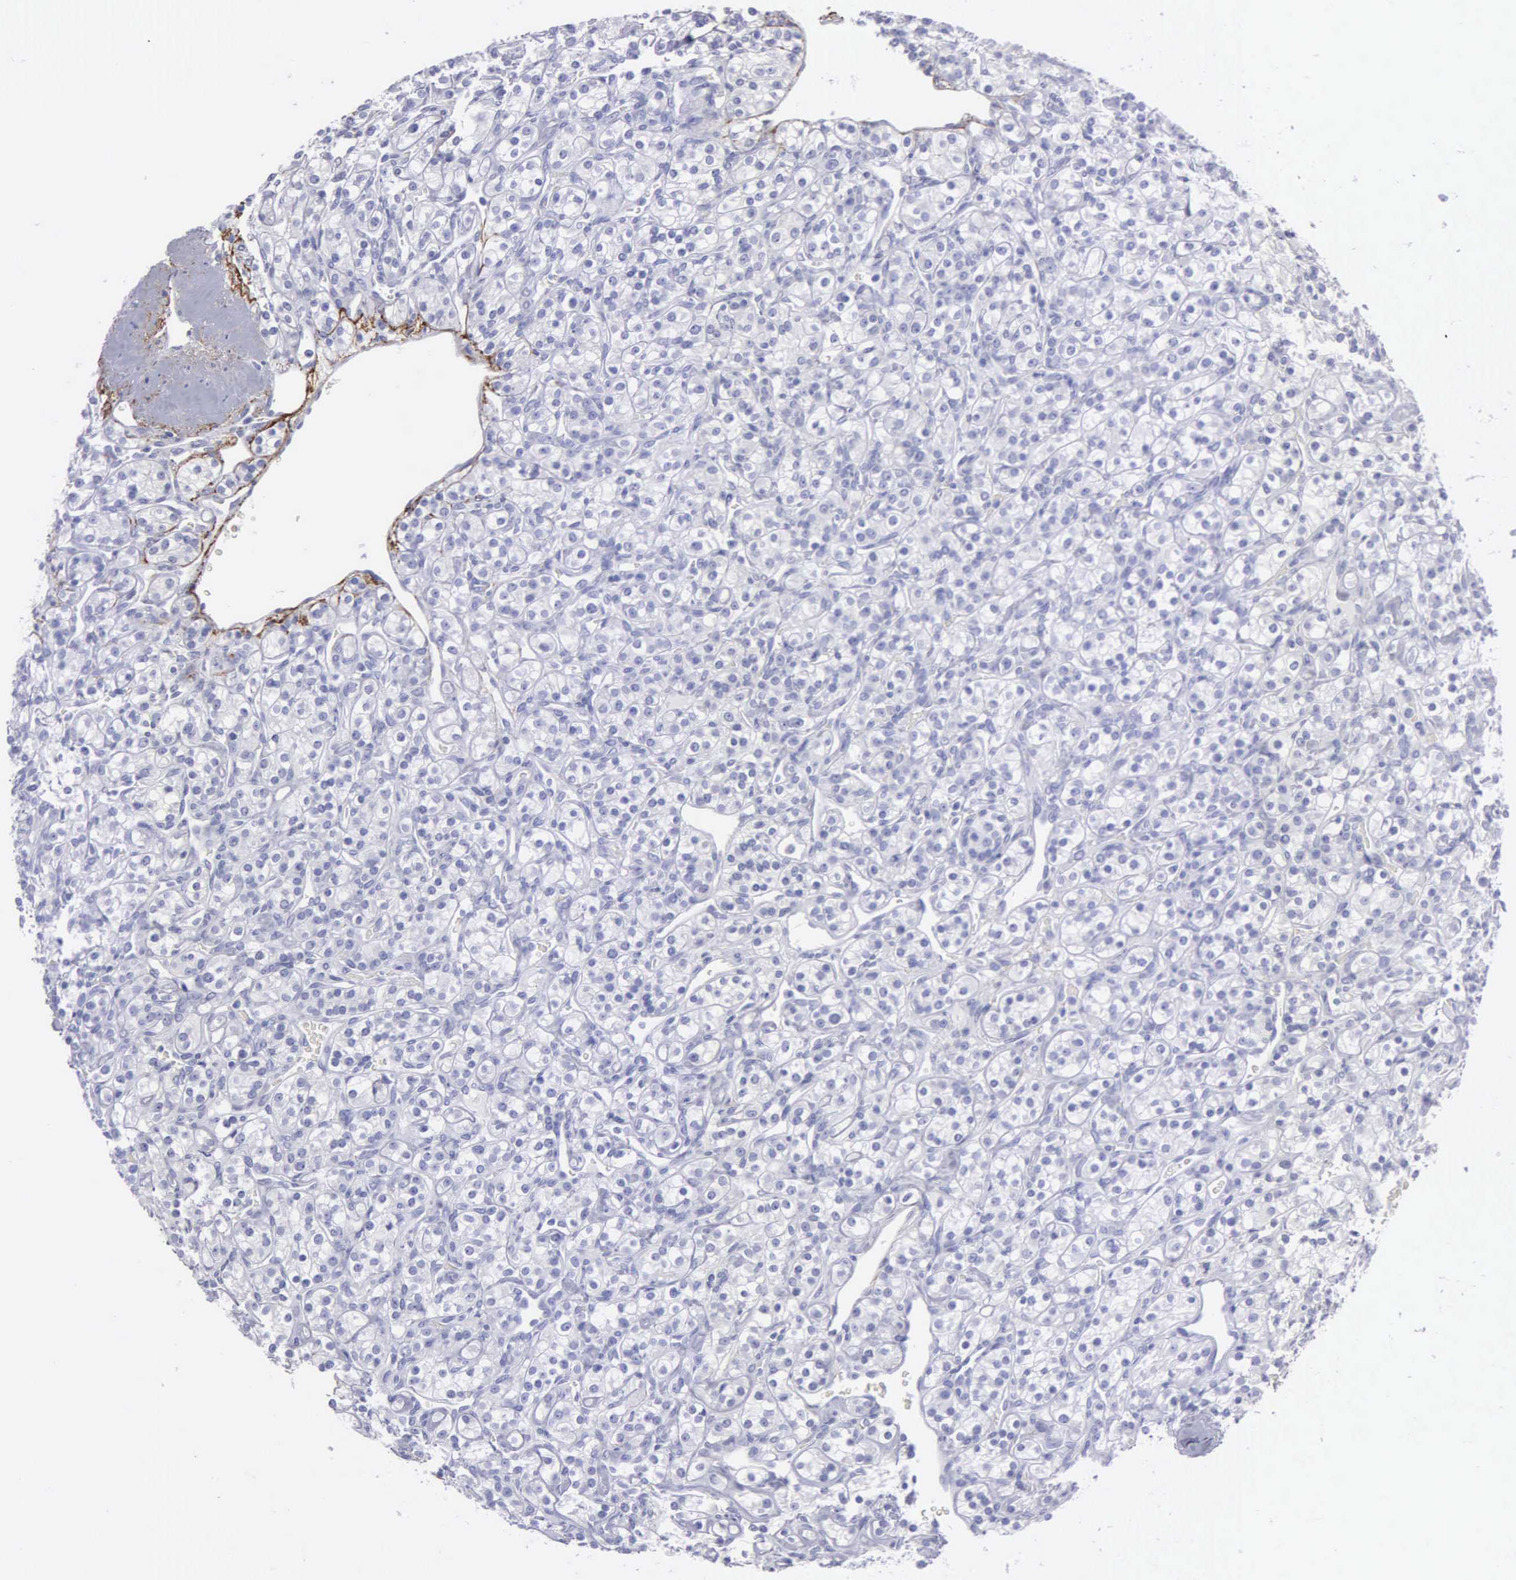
{"staining": {"intensity": "negative", "quantity": "none", "location": "none"}, "tissue": "renal cancer", "cell_type": "Tumor cells", "image_type": "cancer", "snomed": [{"axis": "morphology", "description": "Adenocarcinoma, NOS"}, {"axis": "topography", "description": "Kidney"}], "caption": "This is an immunohistochemistry histopathology image of renal cancer (adenocarcinoma). There is no expression in tumor cells.", "gene": "FBLN5", "patient": {"sex": "male", "age": 77}}